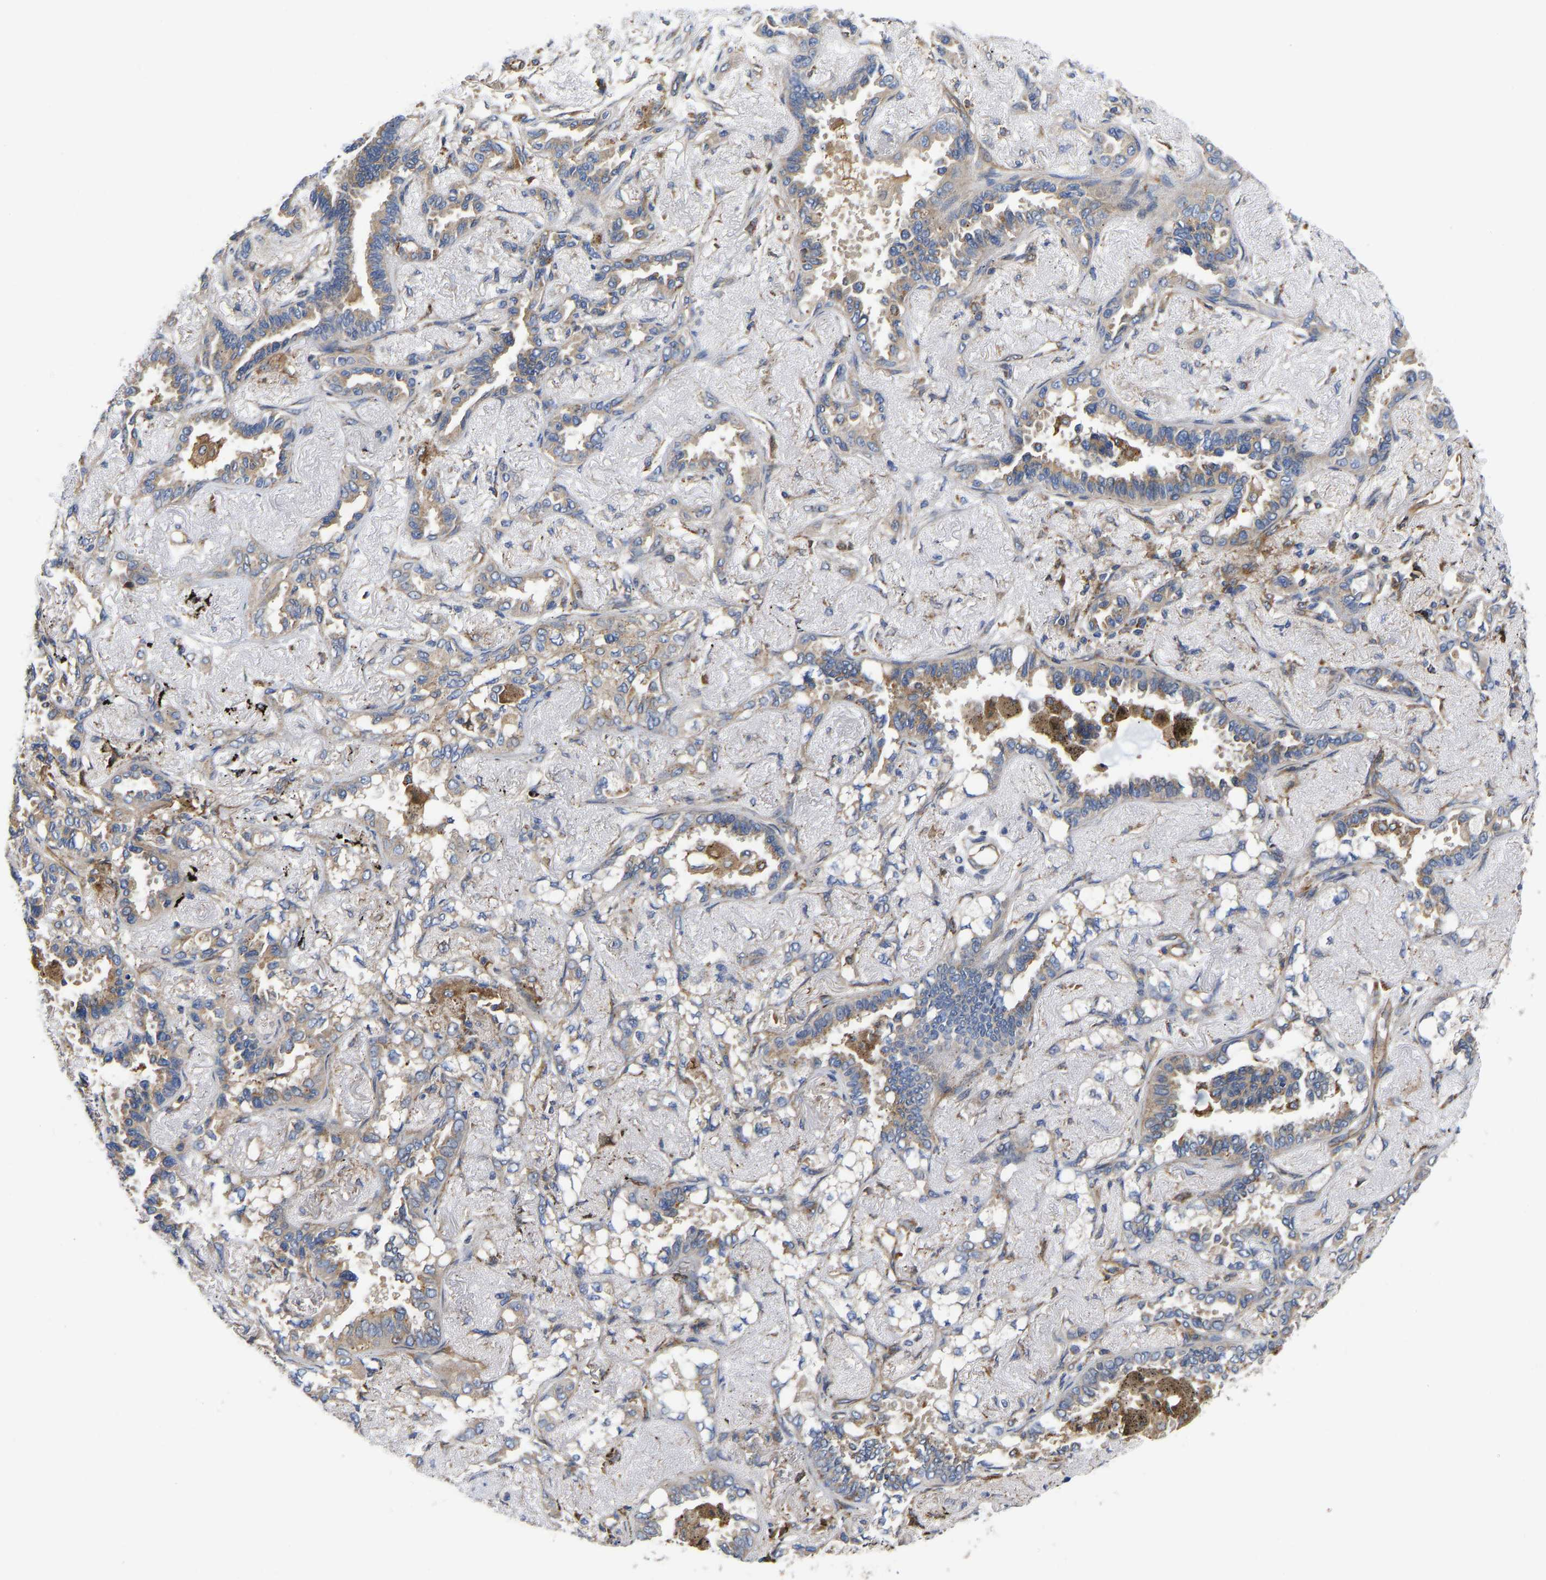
{"staining": {"intensity": "moderate", "quantity": "25%-75%", "location": "cytoplasmic/membranous"}, "tissue": "lung cancer", "cell_type": "Tumor cells", "image_type": "cancer", "snomed": [{"axis": "morphology", "description": "Adenocarcinoma, NOS"}, {"axis": "topography", "description": "Lung"}], "caption": "Immunohistochemical staining of lung cancer demonstrates moderate cytoplasmic/membranous protein positivity in approximately 25%-75% of tumor cells.", "gene": "FLNB", "patient": {"sex": "male", "age": 59}}